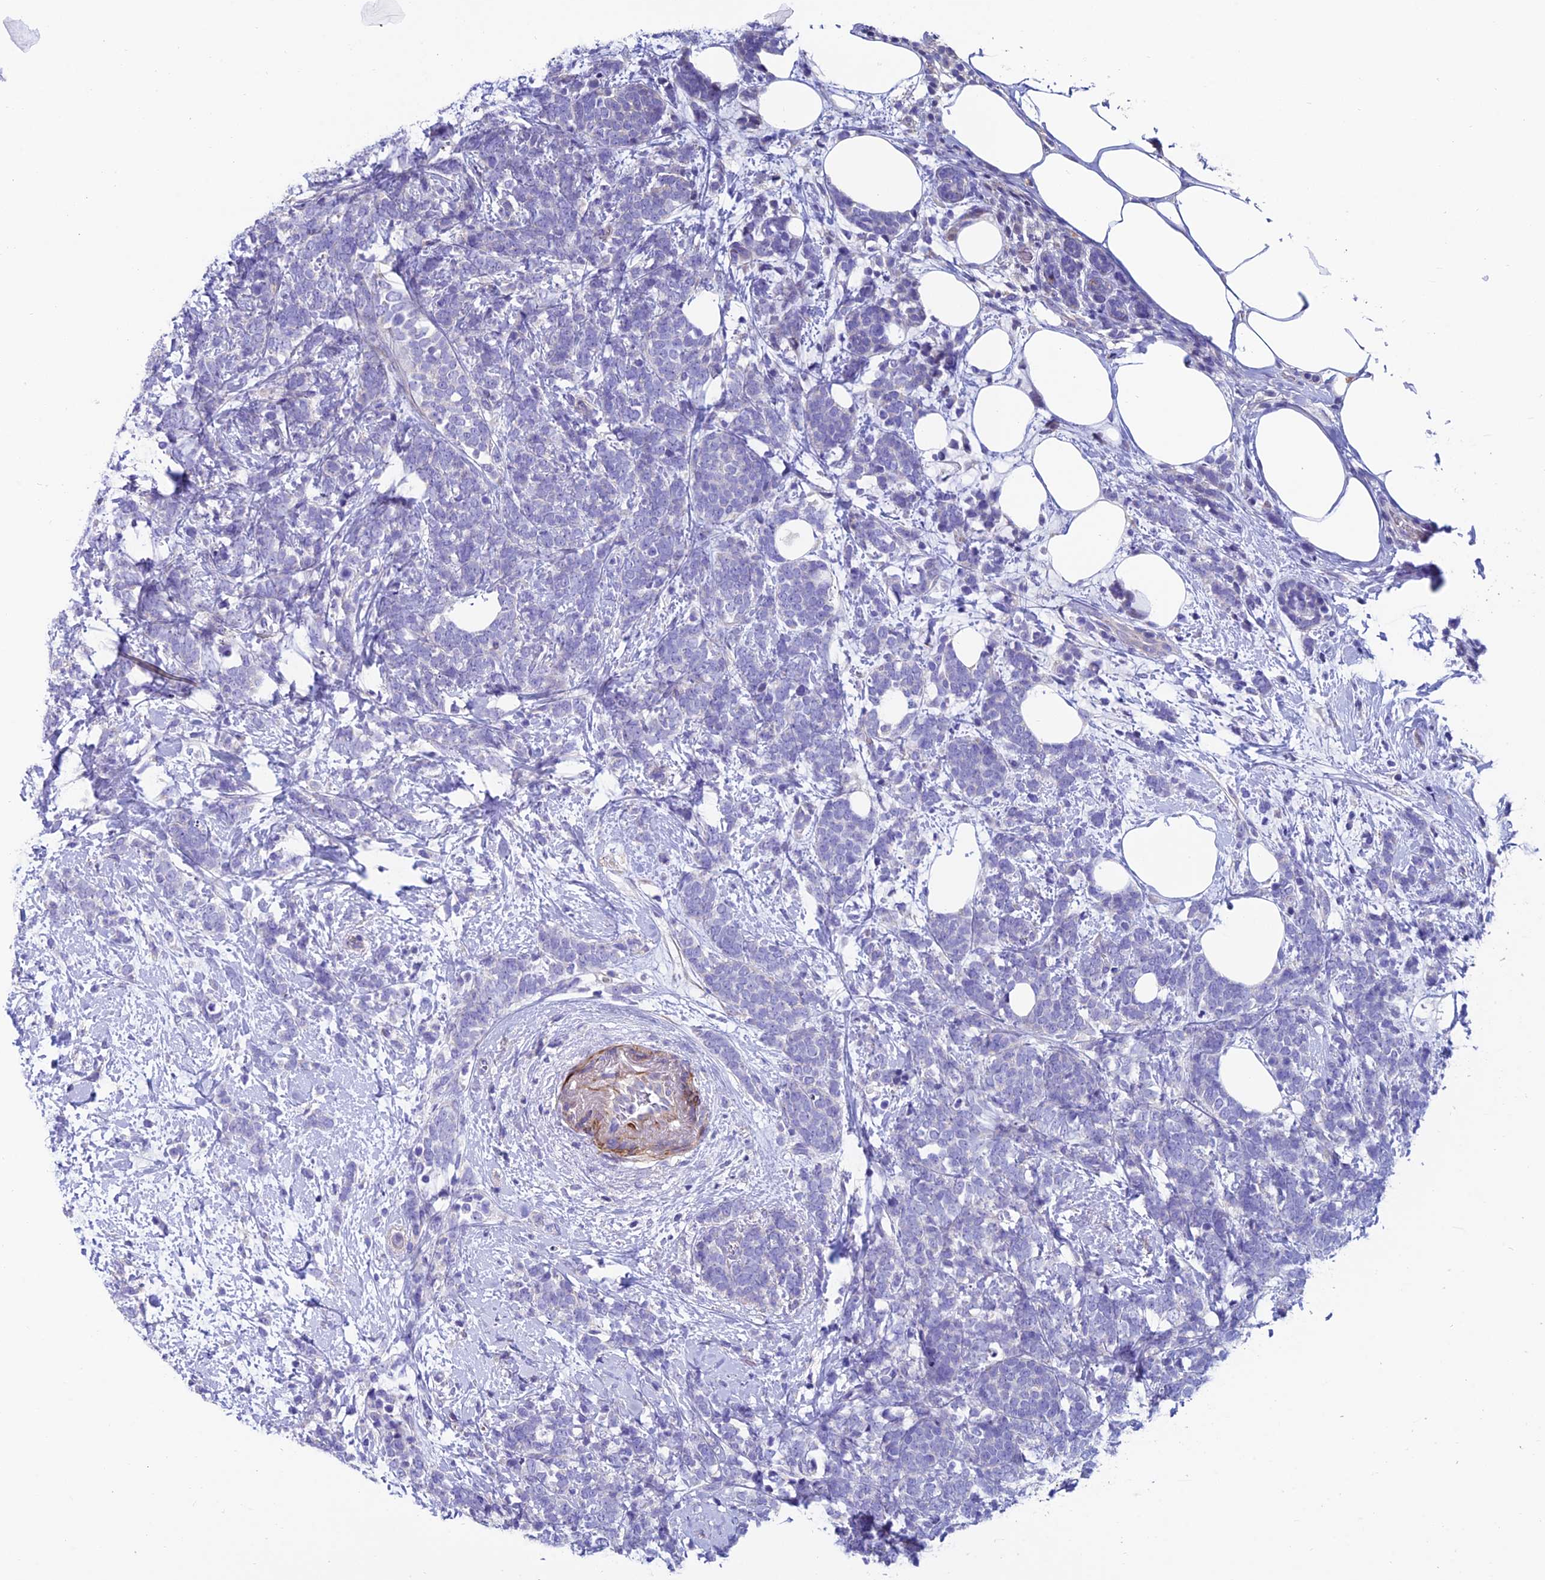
{"staining": {"intensity": "negative", "quantity": "none", "location": "none"}, "tissue": "breast cancer", "cell_type": "Tumor cells", "image_type": "cancer", "snomed": [{"axis": "morphology", "description": "Lobular carcinoma"}, {"axis": "topography", "description": "Breast"}], "caption": "Immunohistochemistry (IHC) of breast cancer (lobular carcinoma) exhibits no staining in tumor cells. The staining was performed using DAB to visualize the protein expression in brown, while the nuclei were stained in blue with hematoxylin (Magnification: 20x).", "gene": "FAM178B", "patient": {"sex": "female", "age": 58}}